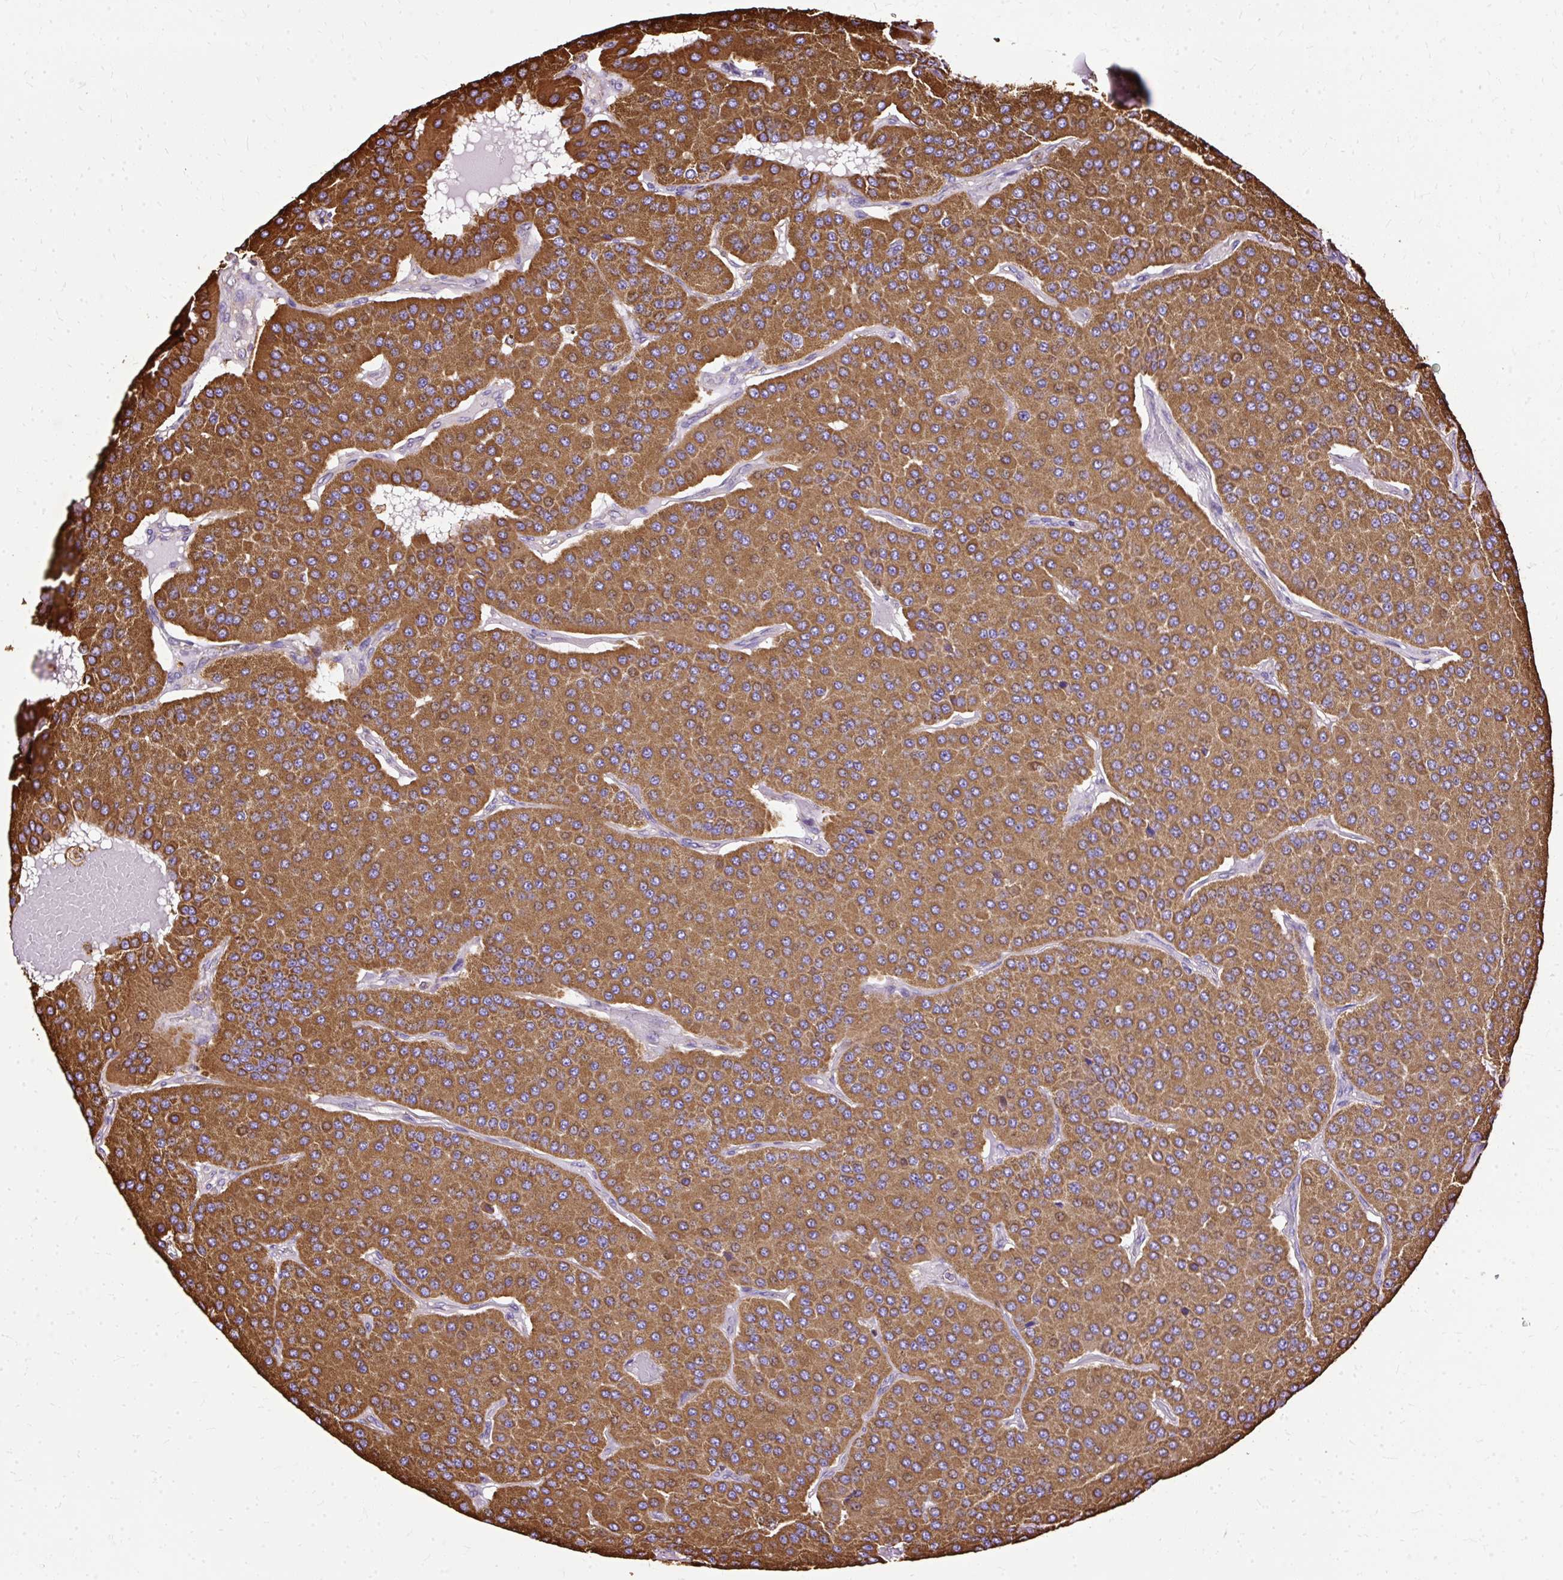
{"staining": {"intensity": "strong", "quantity": ">75%", "location": "cytoplasmic/membranous"}, "tissue": "parathyroid gland", "cell_type": "Glandular cells", "image_type": "normal", "snomed": [{"axis": "morphology", "description": "Normal tissue, NOS"}, {"axis": "morphology", "description": "Adenoma, NOS"}, {"axis": "topography", "description": "Parathyroid gland"}], "caption": "Immunohistochemistry (IHC) (DAB) staining of normal parathyroid gland shows strong cytoplasmic/membranous protein staining in about >75% of glandular cells. (DAB = brown stain, brightfield microscopy at high magnification).", "gene": "KLHL11", "patient": {"sex": "female", "age": 86}}